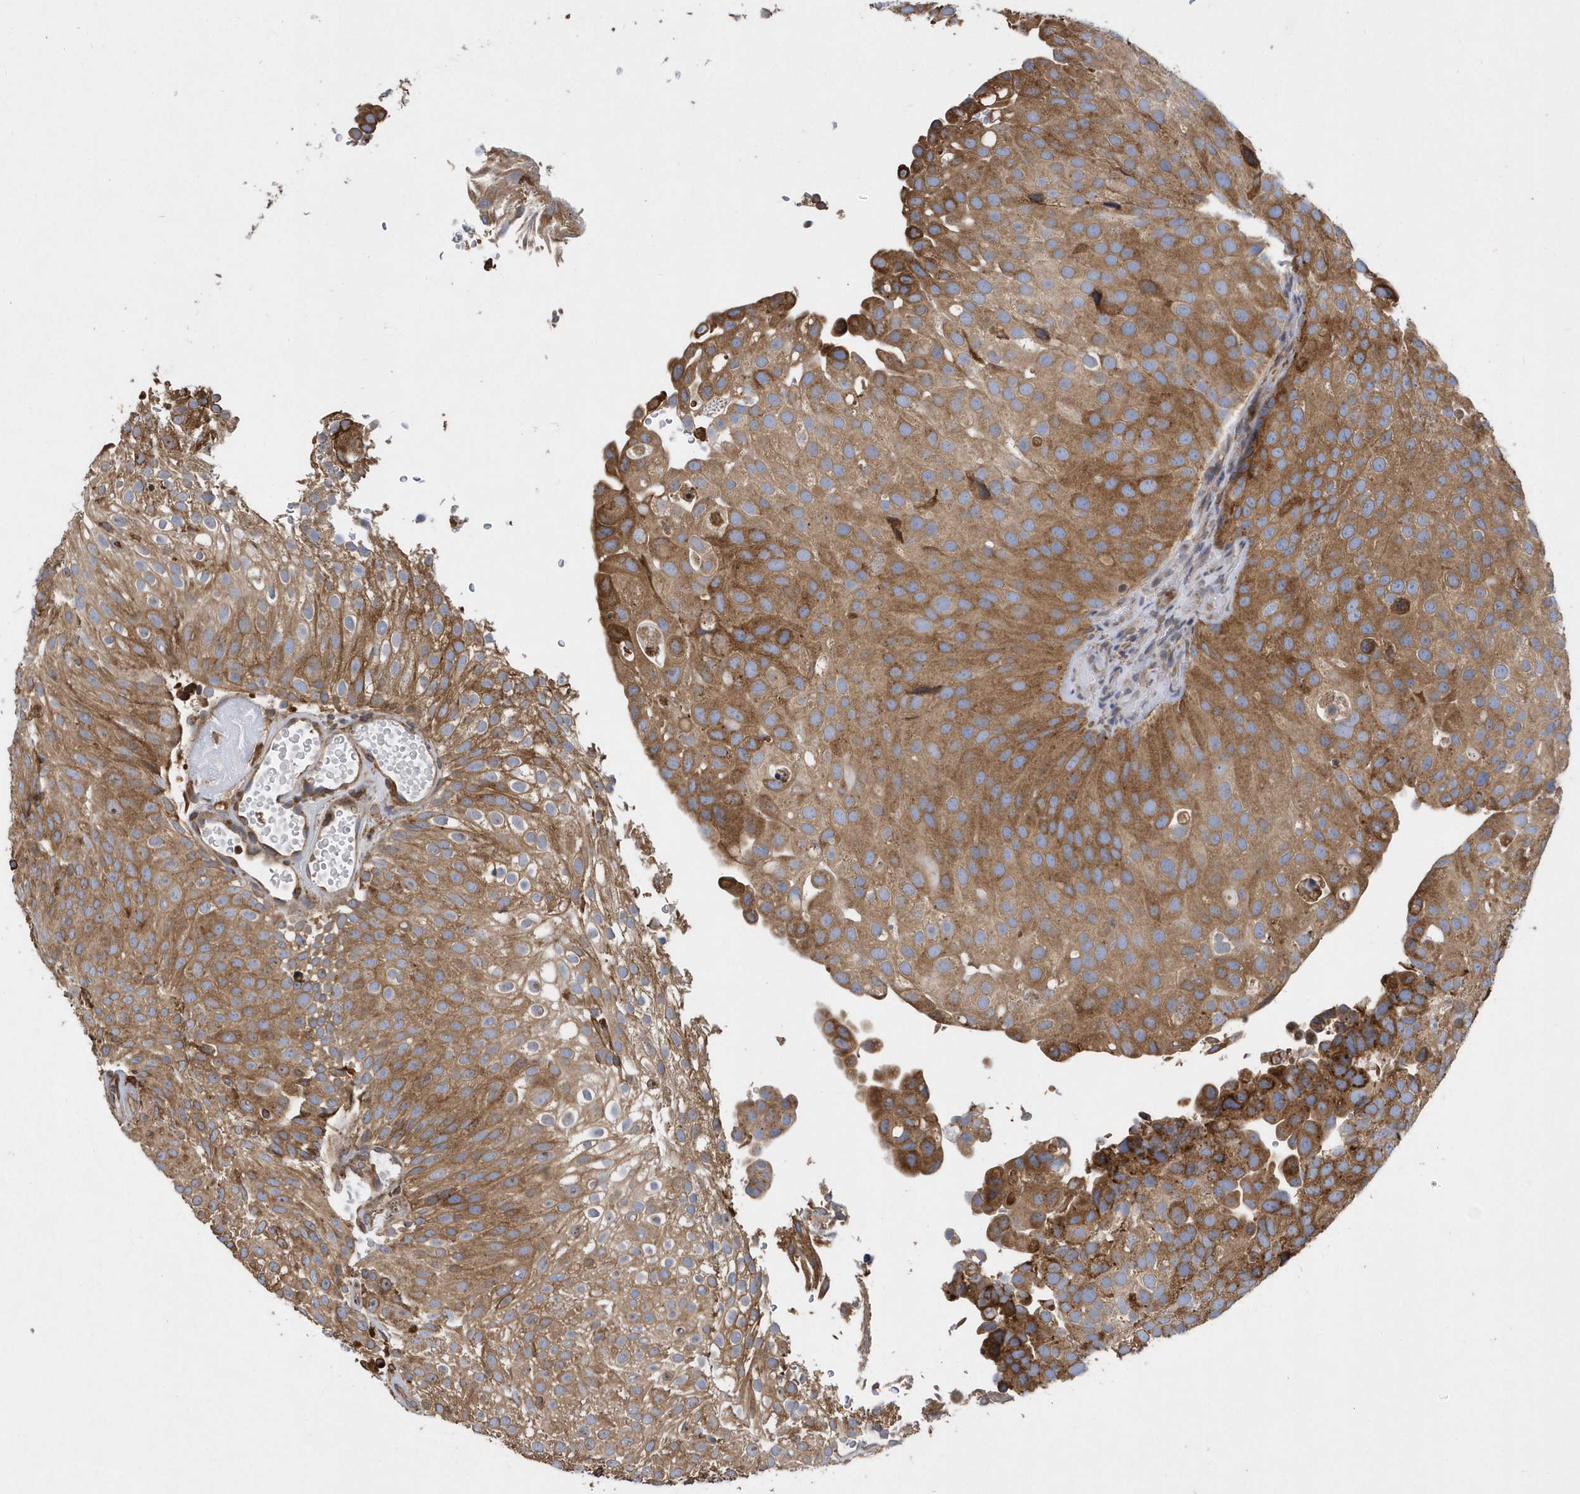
{"staining": {"intensity": "moderate", "quantity": ">75%", "location": "cytoplasmic/membranous"}, "tissue": "urothelial cancer", "cell_type": "Tumor cells", "image_type": "cancer", "snomed": [{"axis": "morphology", "description": "Urothelial carcinoma, Low grade"}, {"axis": "topography", "description": "Urinary bladder"}], "caption": "A photomicrograph showing moderate cytoplasmic/membranous expression in approximately >75% of tumor cells in urothelial cancer, as visualized by brown immunohistochemical staining.", "gene": "VAMP7", "patient": {"sex": "male", "age": 78}}